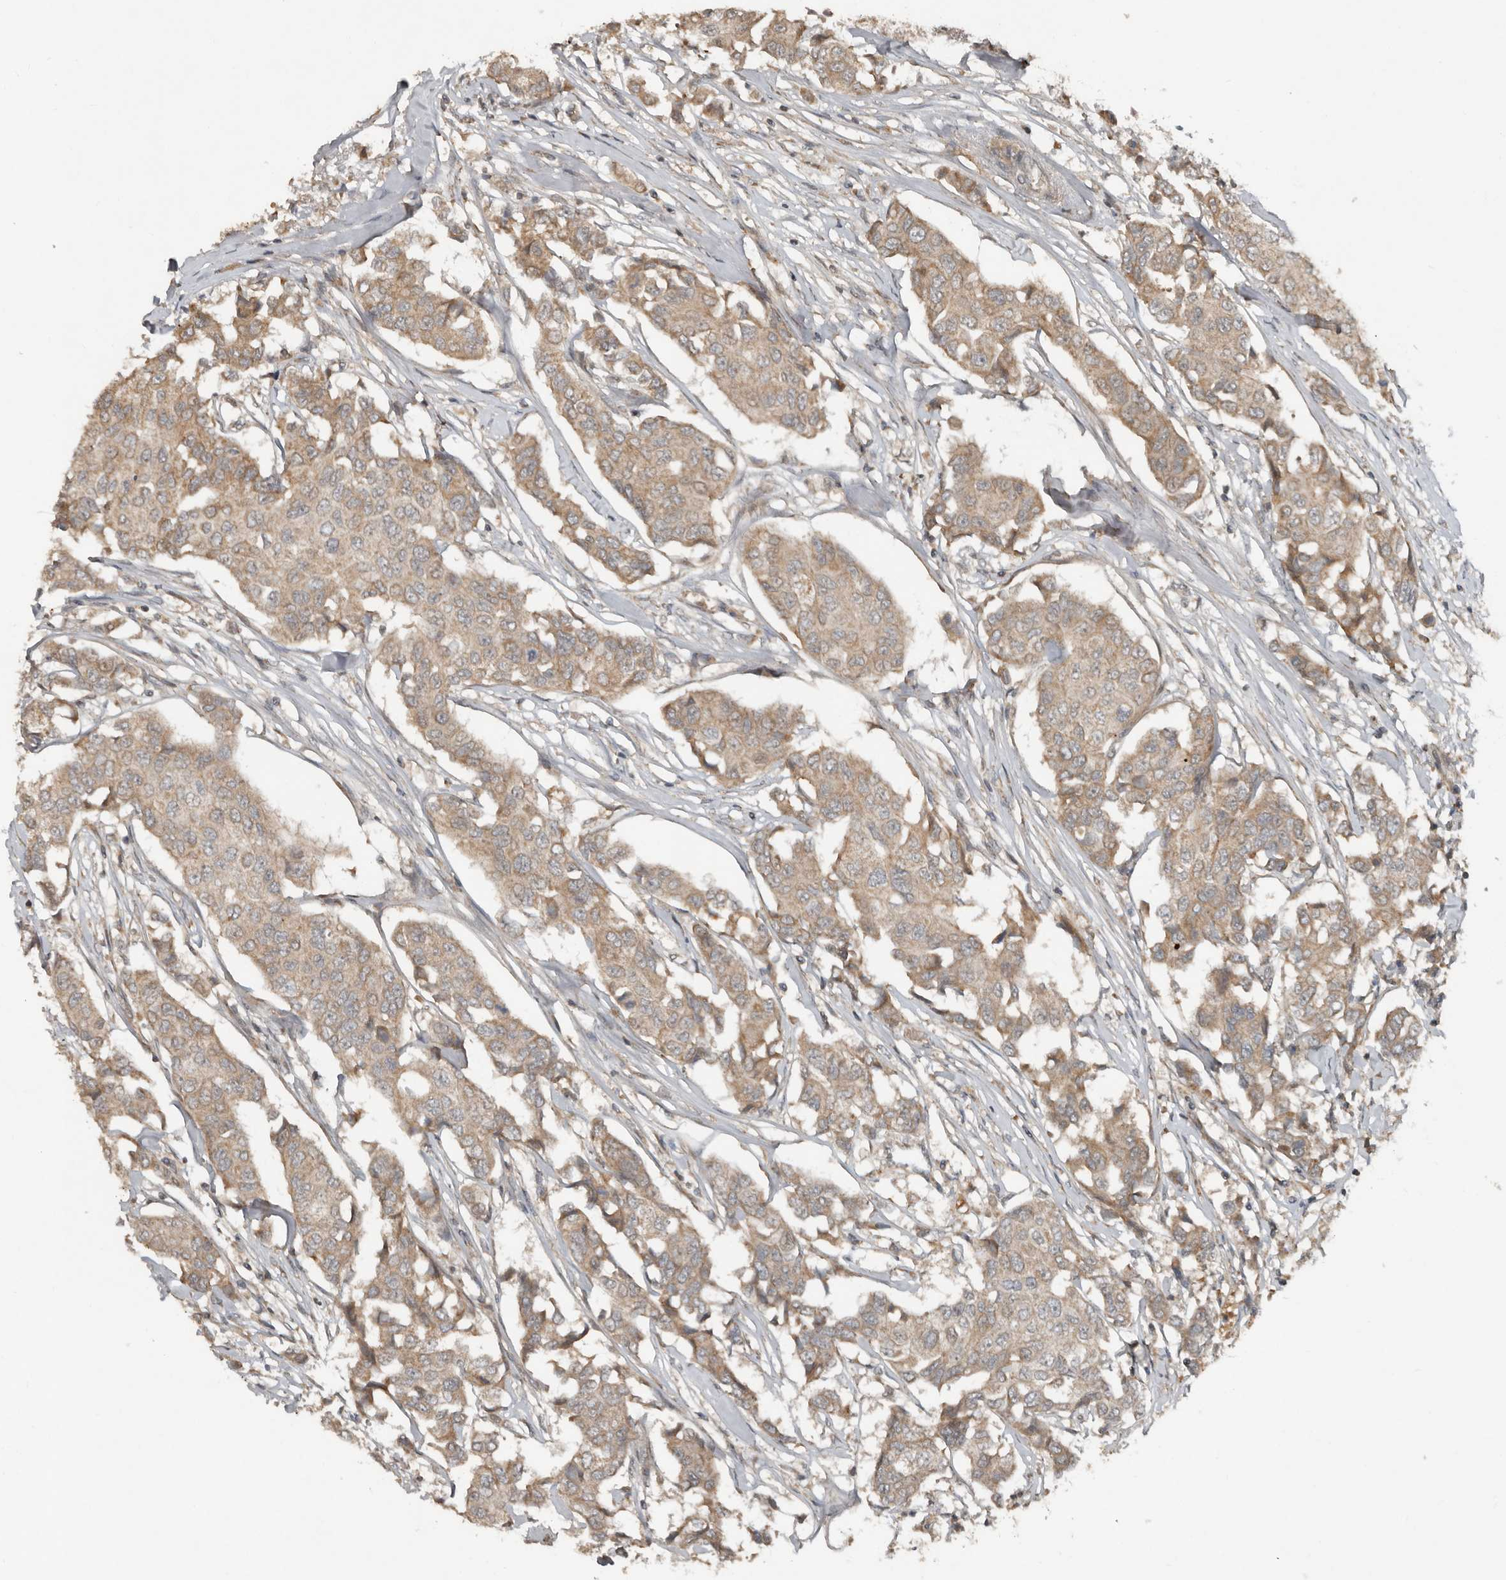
{"staining": {"intensity": "weak", "quantity": ">75%", "location": "cytoplasmic/membranous"}, "tissue": "breast cancer", "cell_type": "Tumor cells", "image_type": "cancer", "snomed": [{"axis": "morphology", "description": "Duct carcinoma"}, {"axis": "topography", "description": "Breast"}], "caption": "Protein staining by immunohistochemistry (IHC) exhibits weak cytoplasmic/membranous staining in approximately >75% of tumor cells in breast cancer.", "gene": "SLC6A7", "patient": {"sex": "female", "age": 80}}